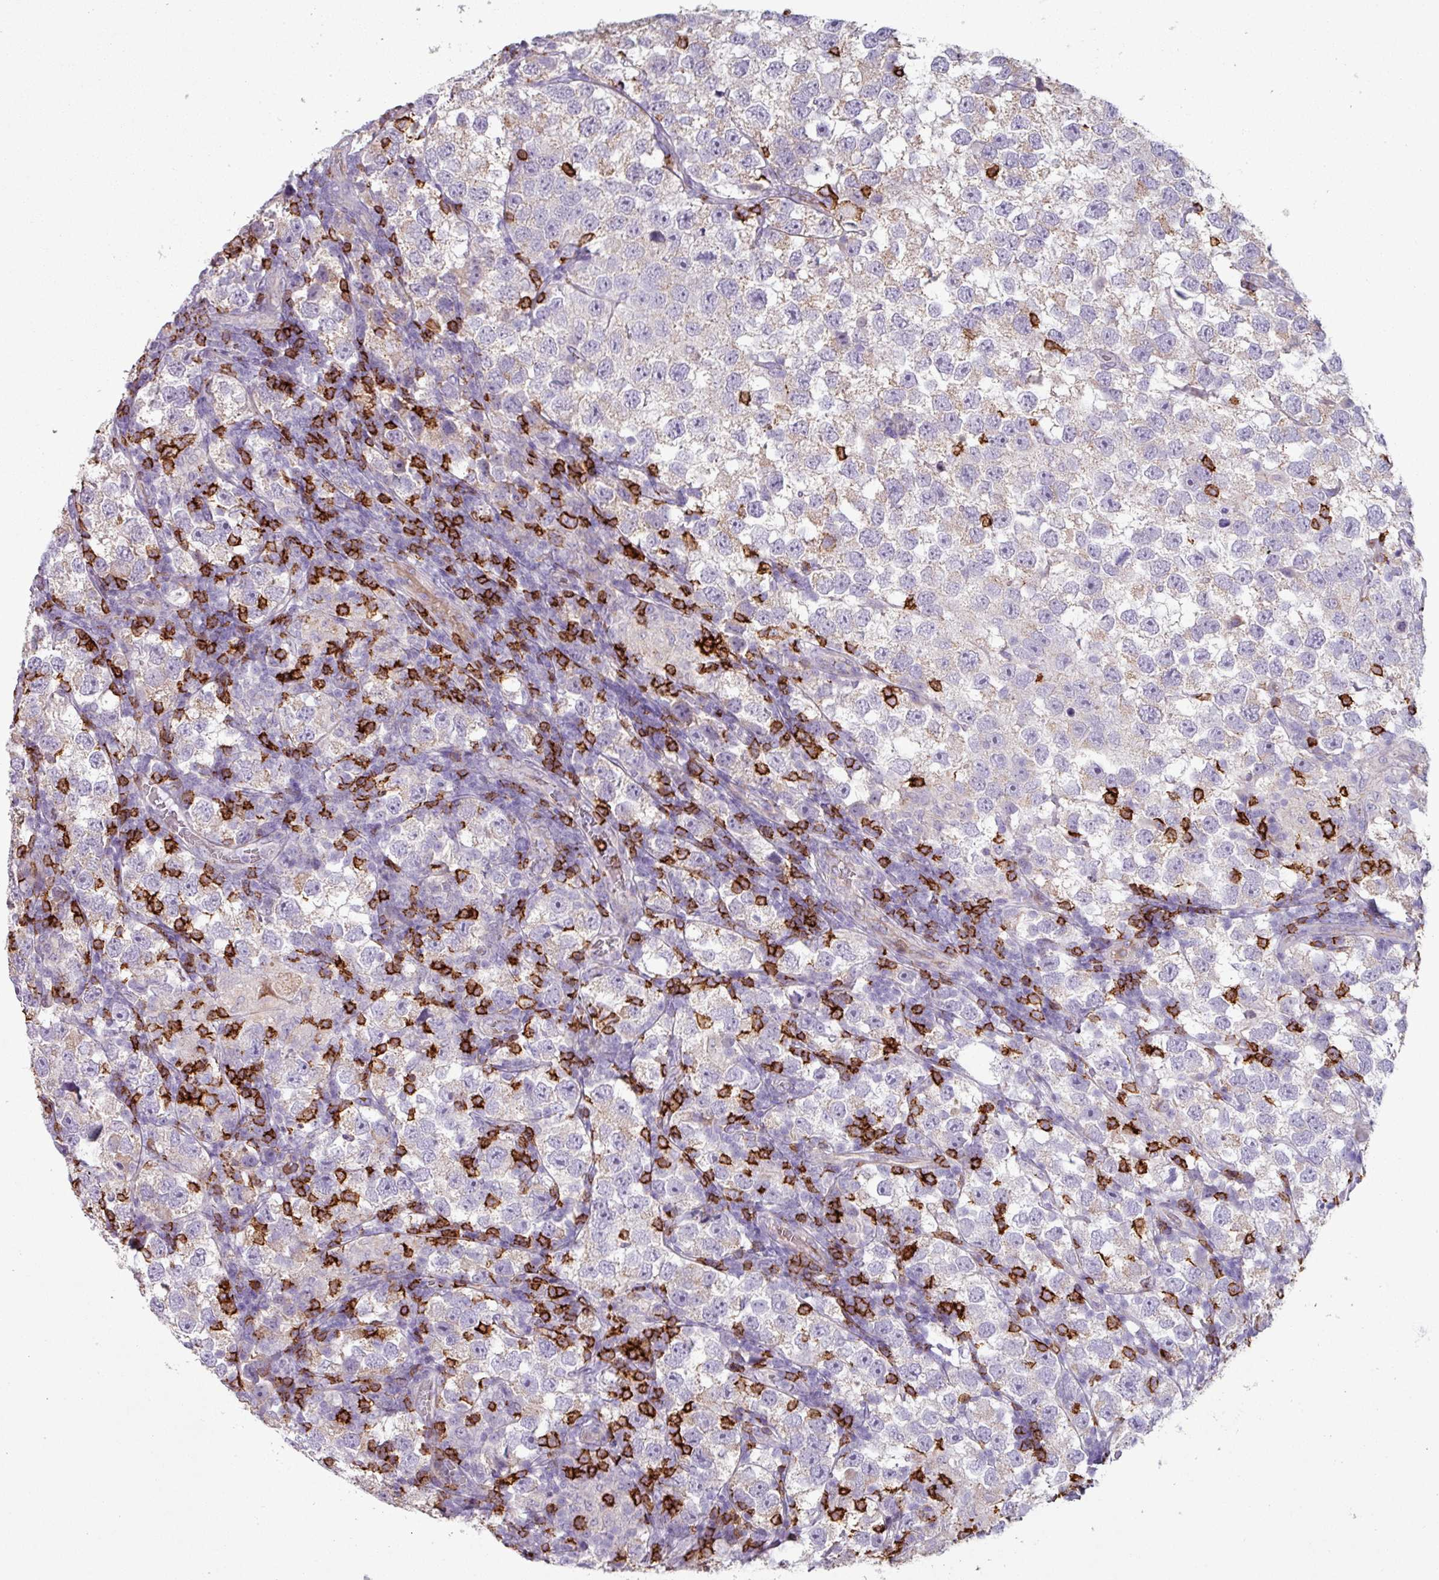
{"staining": {"intensity": "weak", "quantity": "<25%", "location": "cytoplasmic/membranous"}, "tissue": "testis cancer", "cell_type": "Tumor cells", "image_type": "cancer", "snomed": [{"axis": "morphology", "description": "Seminoma, NOS"}, {"axis": "topography", "description": "Testis"}], "caption": "Immunohistochemical staining of human testis seminoma demonstrates no significant expression in tumor cells.", "gene": "CD8A", "patient": {"sex": "male", "age": 26}}